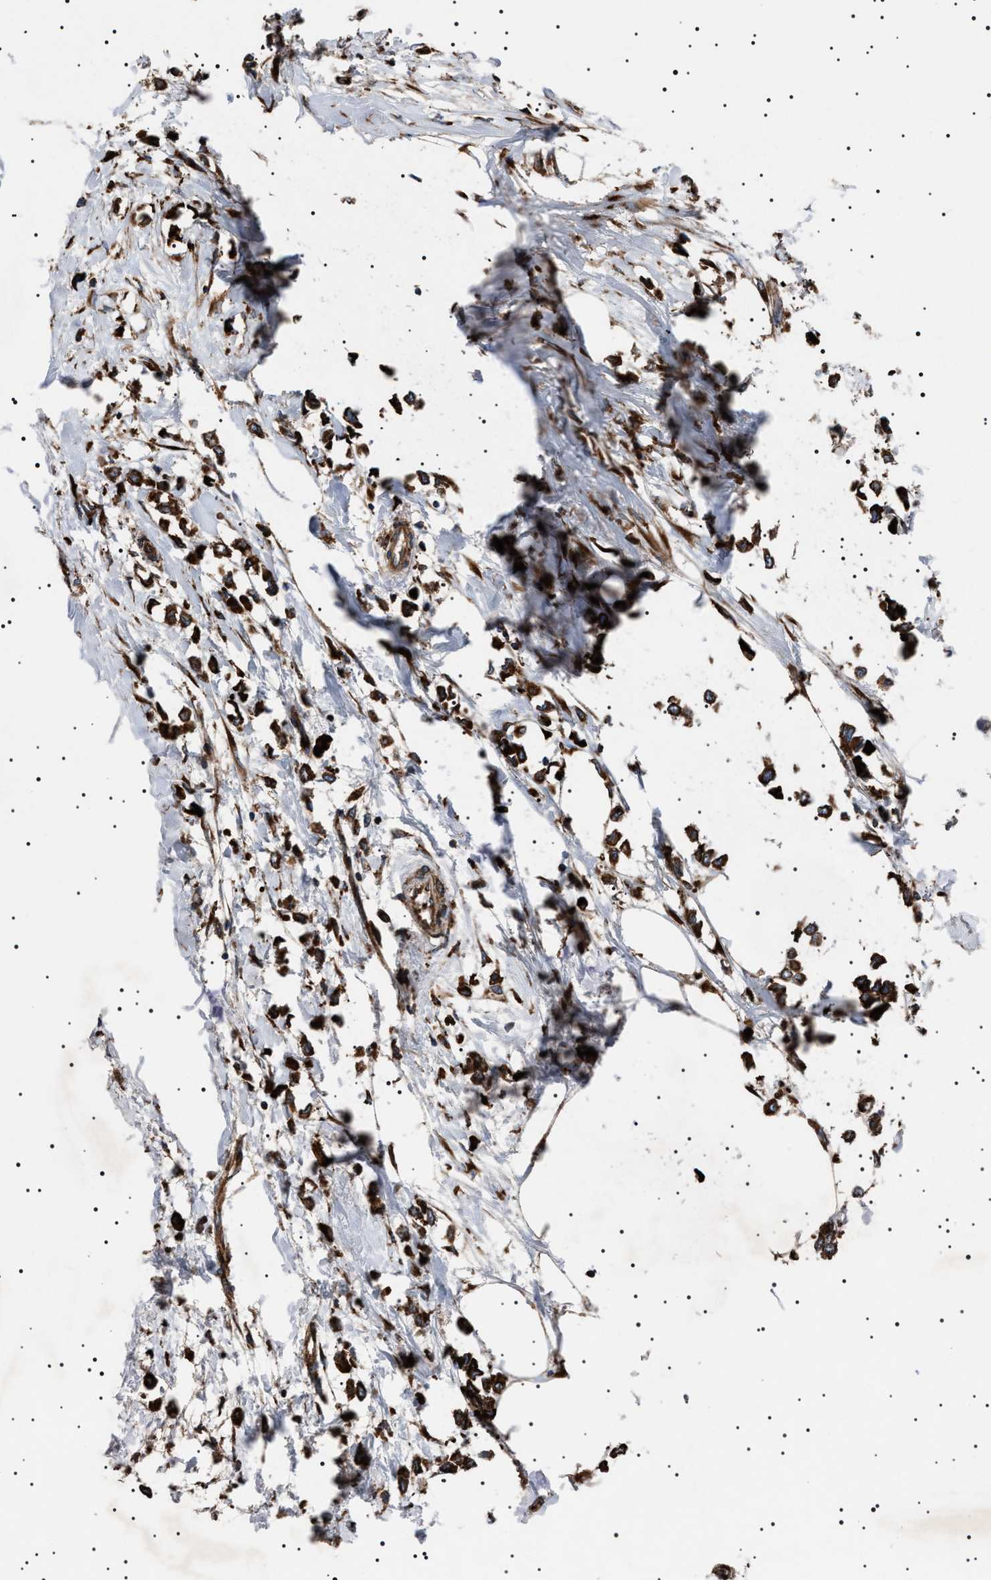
{"staining": {"intensity": "strong", "quantity": ">75%", "location": "cytoplasmic/membranous"}, "tissue": "breast cancer", "cell_type": "Tumor cells", "image_type": "cancer", "snomed": [{"axis": "morphology", "description": "Lobular carcinoma"}, {"axis": "topography", "description": "Breast"}], "caption": "Breast cancer stained with a protein marker exhibits strong staining in tumor cells.", "gene": "TOP1MT", "patient": {"sex": "female", "age": 51}}